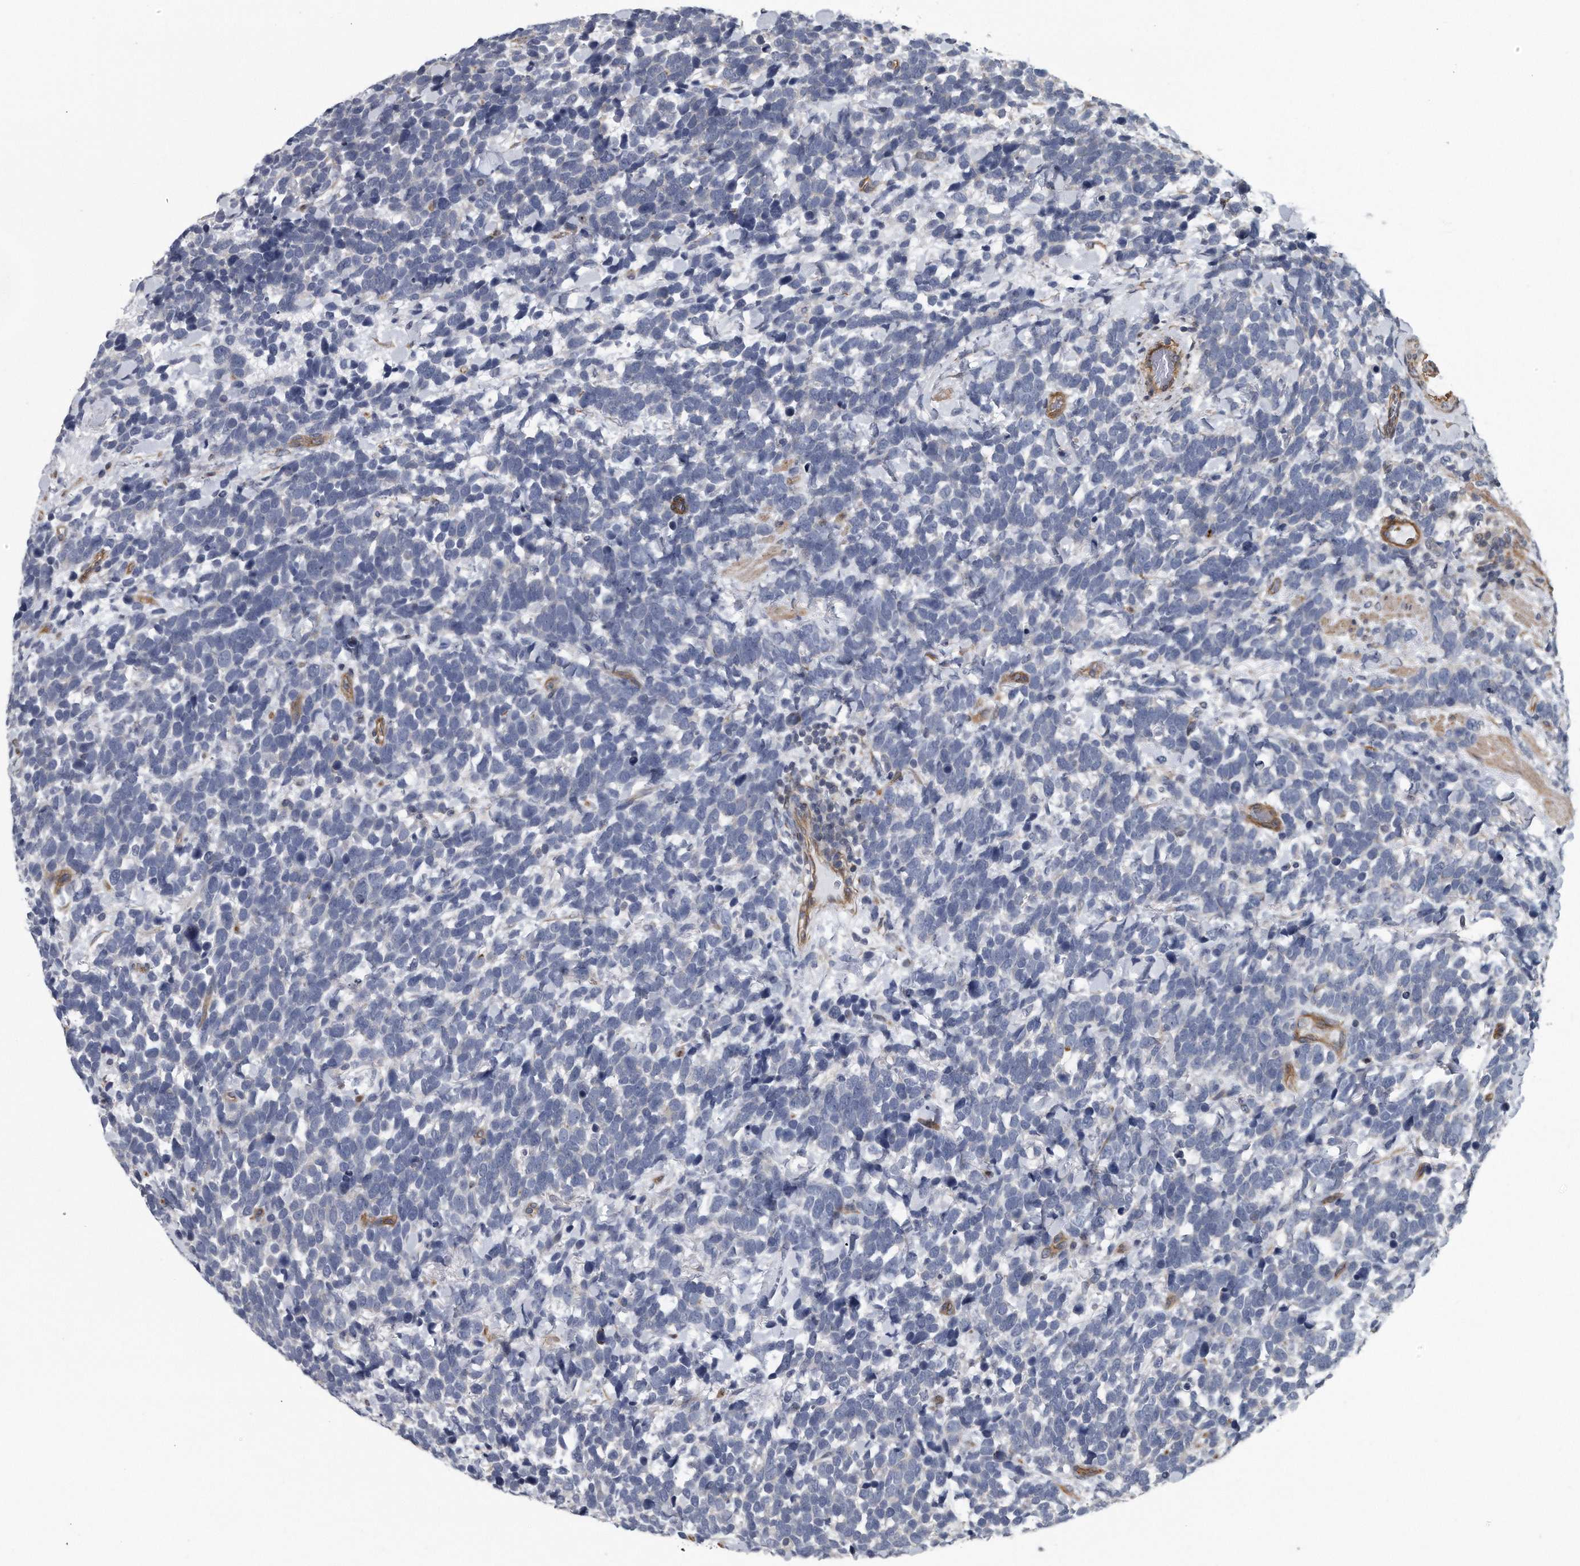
{"staining": {"intensity": "negative", "quantity": "none", "location": "none"}, "tissue": "urothelial cancer", "cell_type": "Tumor cells", "image_type": "cancer", "snomed": [{"axis": "morphology", "description": "Urothelial carcinoma, High grade"}, {"axis": "topography", "description": "Urinary bladder"}], "caption": "This is an immunohistochemistry micrograph of human urothelial cancer. There is no staining in tumor cells.", "gene": "ARMCX1", "patient": {"sex": "female", "age": 82}}